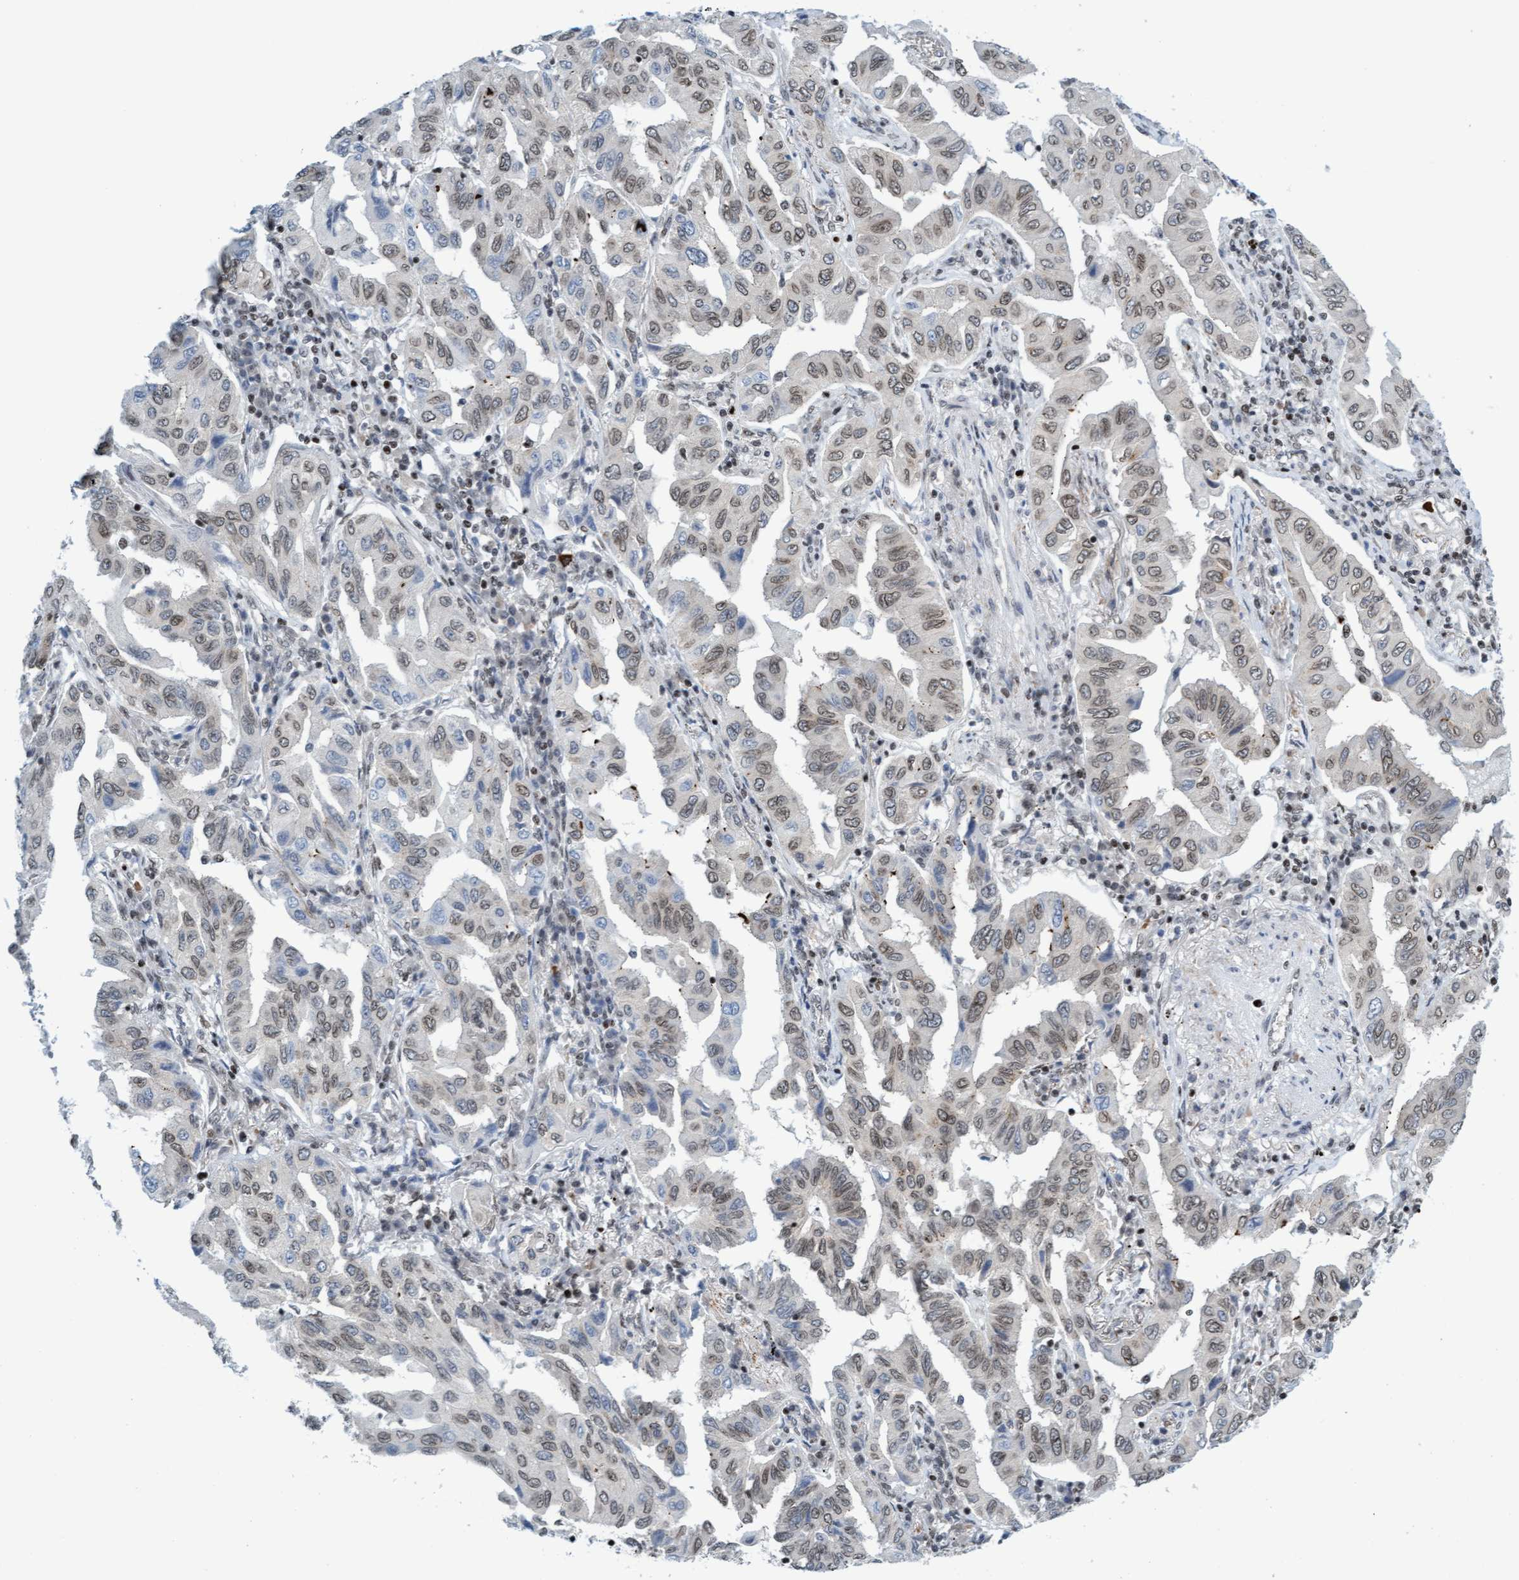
{"staining": {"intensity": "weak", "quantity": ">75%", "location": "nuclear"}, "tissue": "lung cancer", "cell_type": "Tumor cells", "image_type": "cancer", "snomed": [{"axis": "morphology", "description": "Adenocarcinoma, NOS"}, {"axis": "topography", "description": "Lung"}], "caption": "This is a photomicrograph of immunohistochemistry (IHC) staining of lung cancer, which shows weak positivity in the nuclear of tumor cells.", "gene": "GLRX2", "patient": {"sex": "female", "age": 65}}